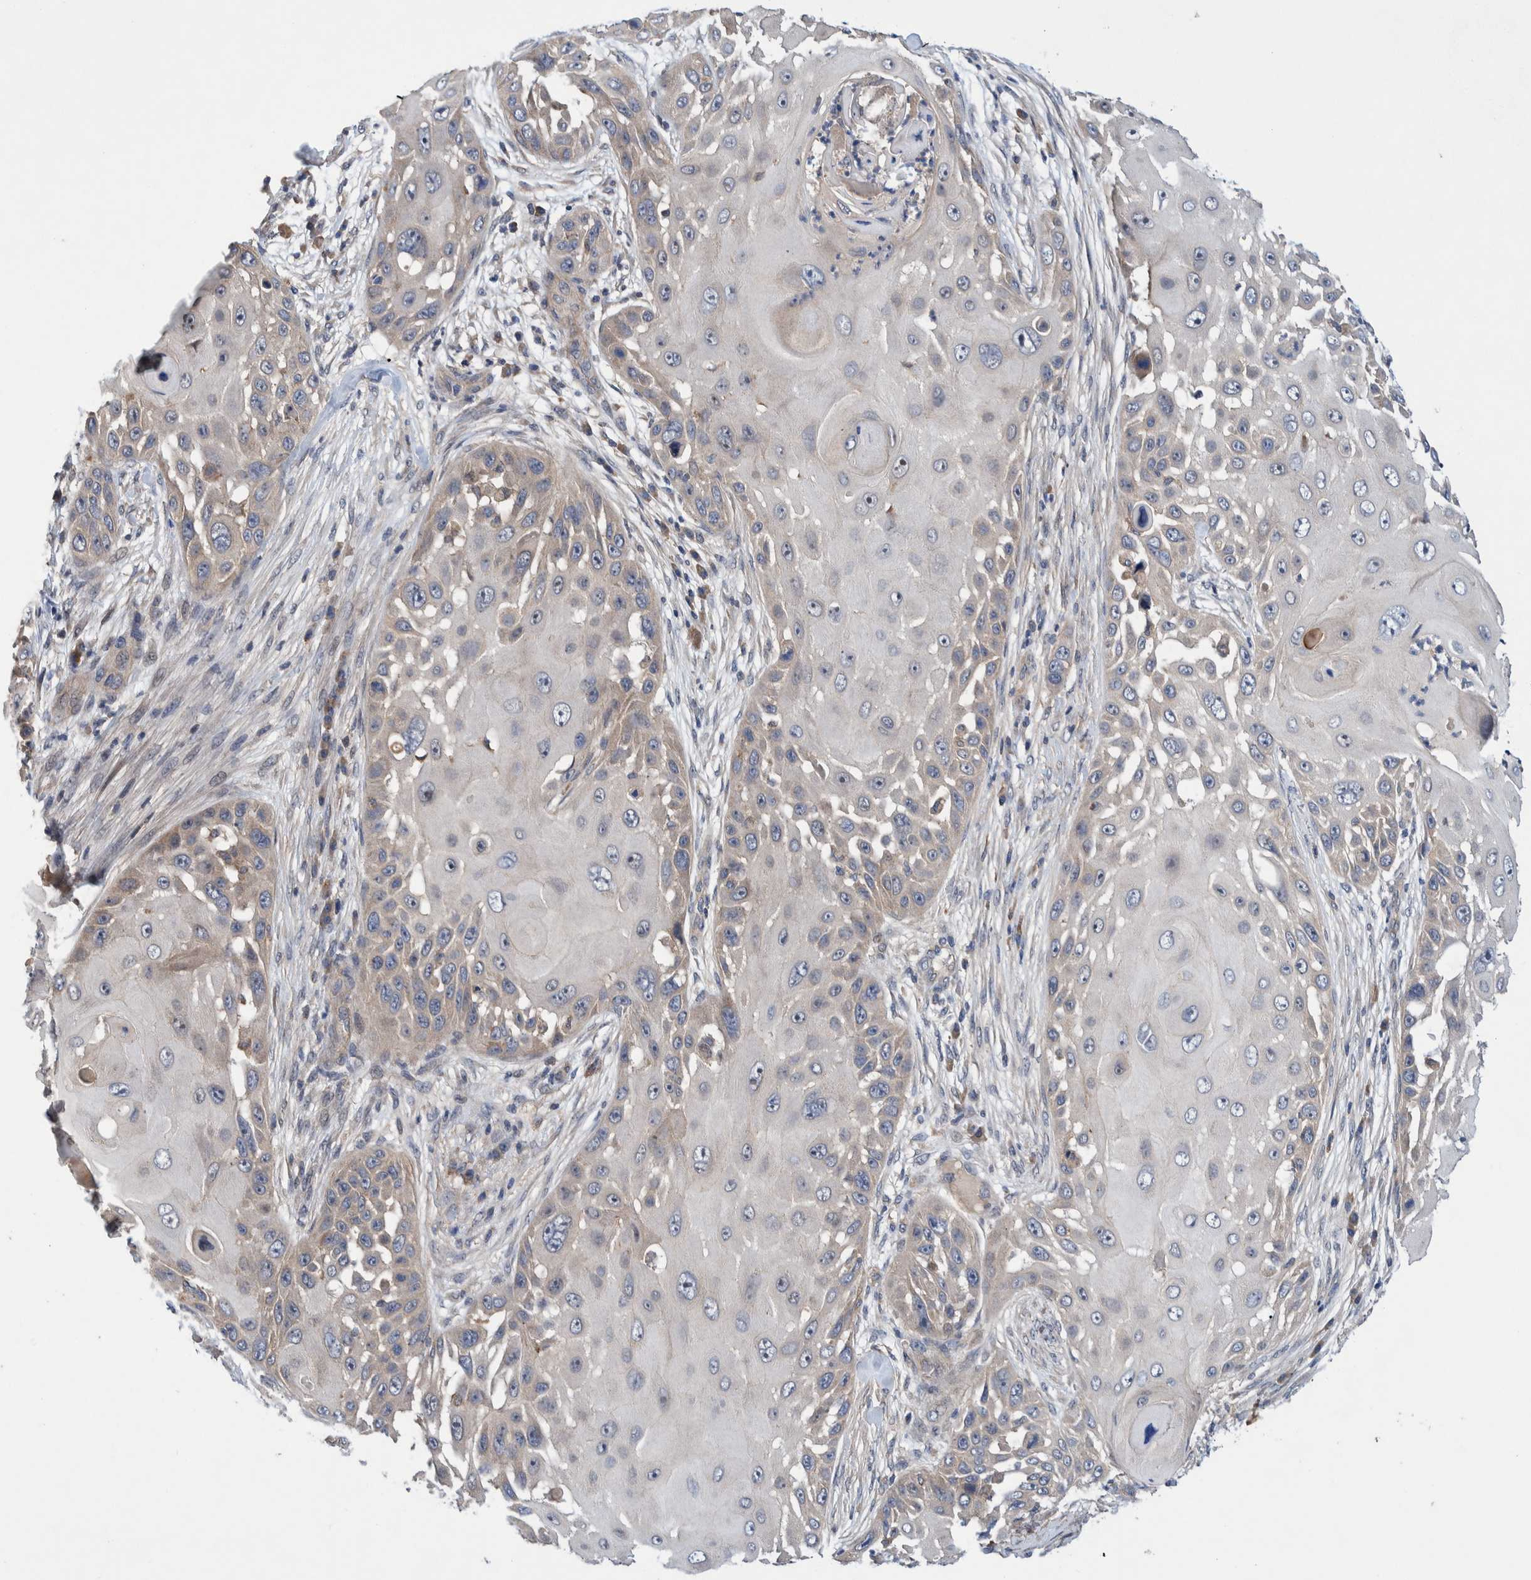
{"staining": {"intensity": "weak", "quantity": "<25%", "location": "cytoplasmic/membranous"}, "tissue": "skin cancer", "cell_type": "Tumor cells", "image_type": "cancer", "snomed": [{"axis": "morphology", "description": "Squamous cell carcinoma, NOS"}, {"axis": "topography", "description": "Skin"}], "caption": "The immunohistochemistry (IHC) micrograph has no significant expression in tumor cells of skin cancer (squamous cell carcinoma) tissue.", "gene": "PIK3R6", "patient": {"sex": "female", "age": 44}}